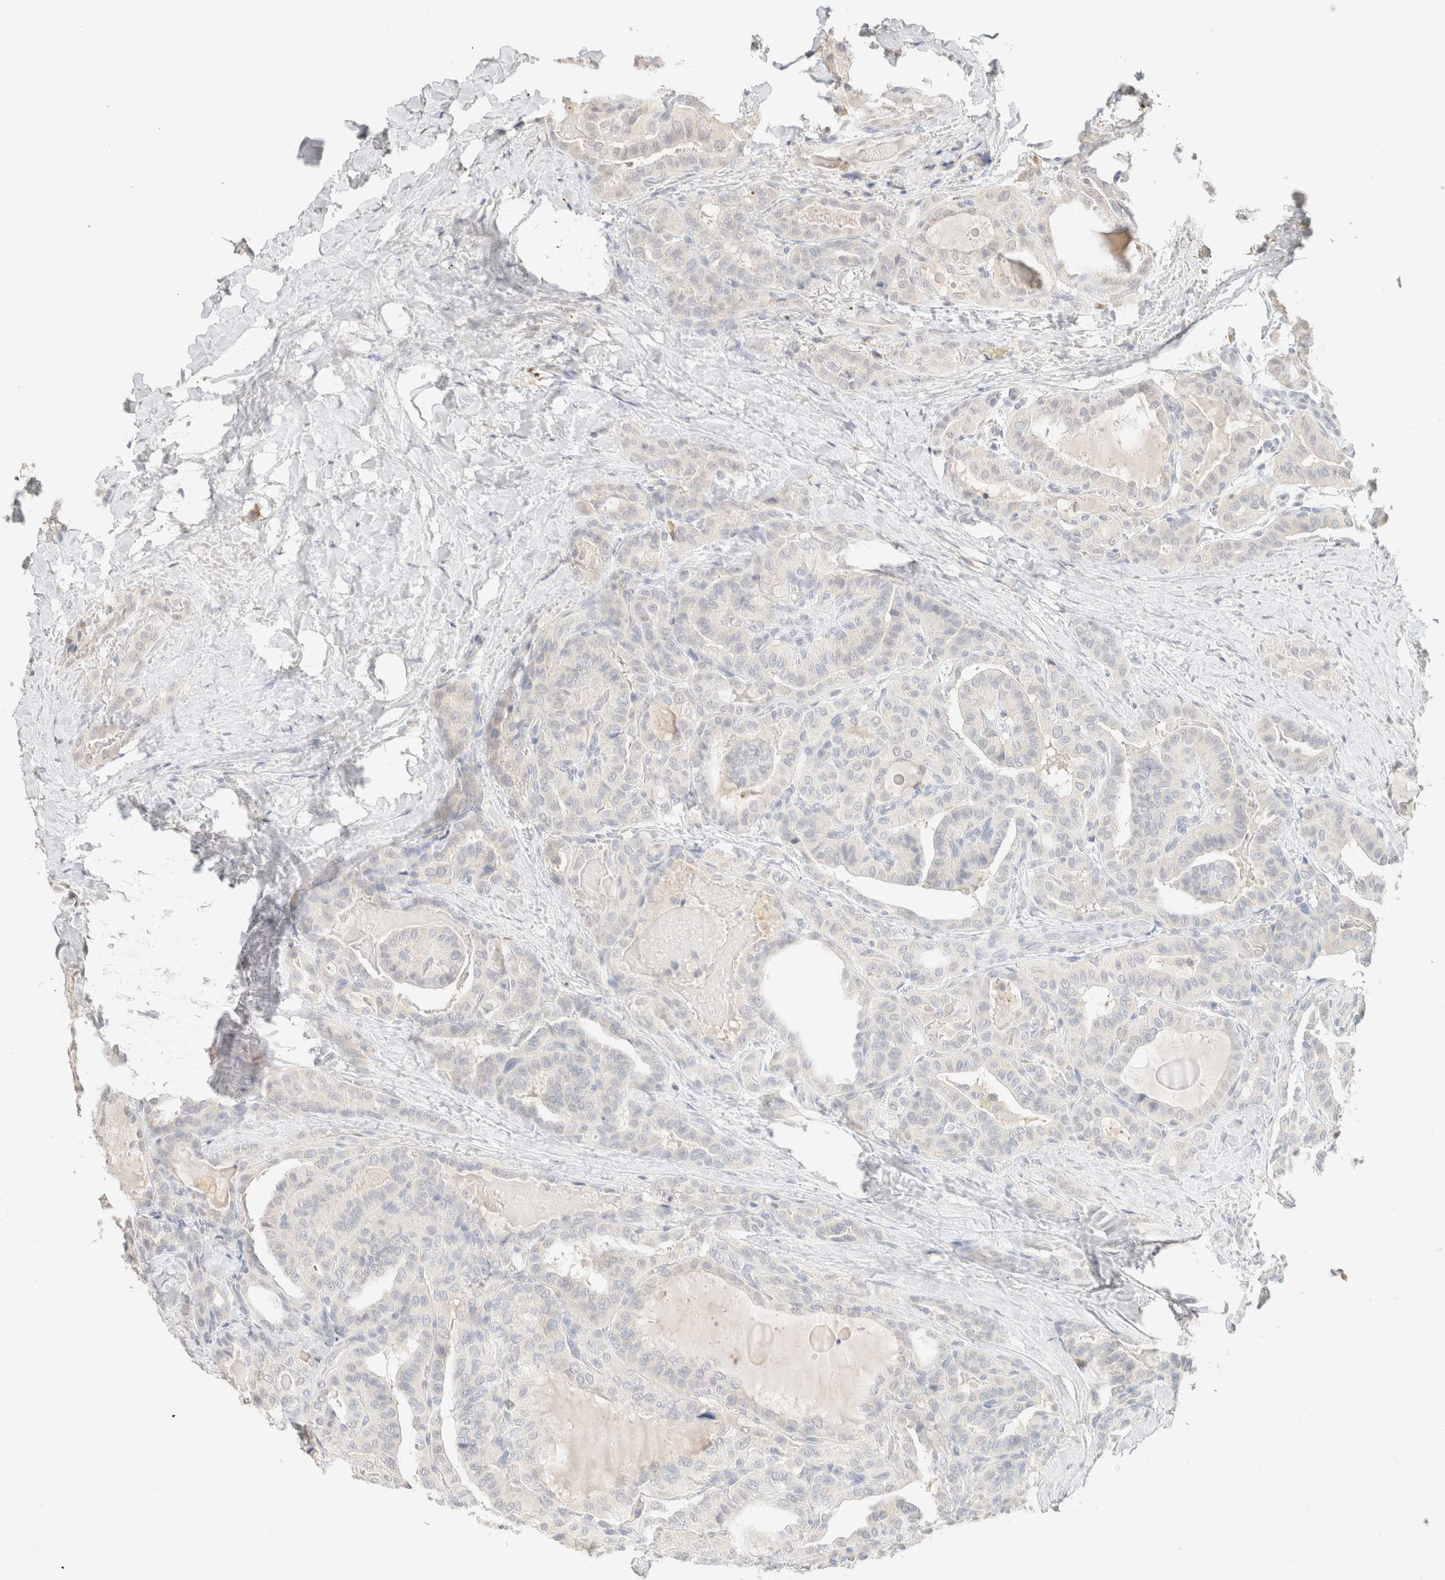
{"staining": {"intensity": "negative", "quantity": "none", "location": "none"}, "tissue": "thyroid cancer", "cell_type": "Tumor cells", "image_type": "cancer", "snomed": [{"axis": "morphology", "description": "Papillary adenocarcinoma, NOS"}, {"axis": "topography", "description": "Thyroid gland"}], "caption": "High power microscopy photomicrograph of an immunohistochemistry (IHC) micrograph of papillary adenocarcinoma (thyroid), revealing no significant positivity in tumor cells. The staining is performed using DAB brown chromogen with nuclei counter-stained in using hematoxylin.", "gene": "CPA1", "patient": {"sex": "male", "age": 77}}